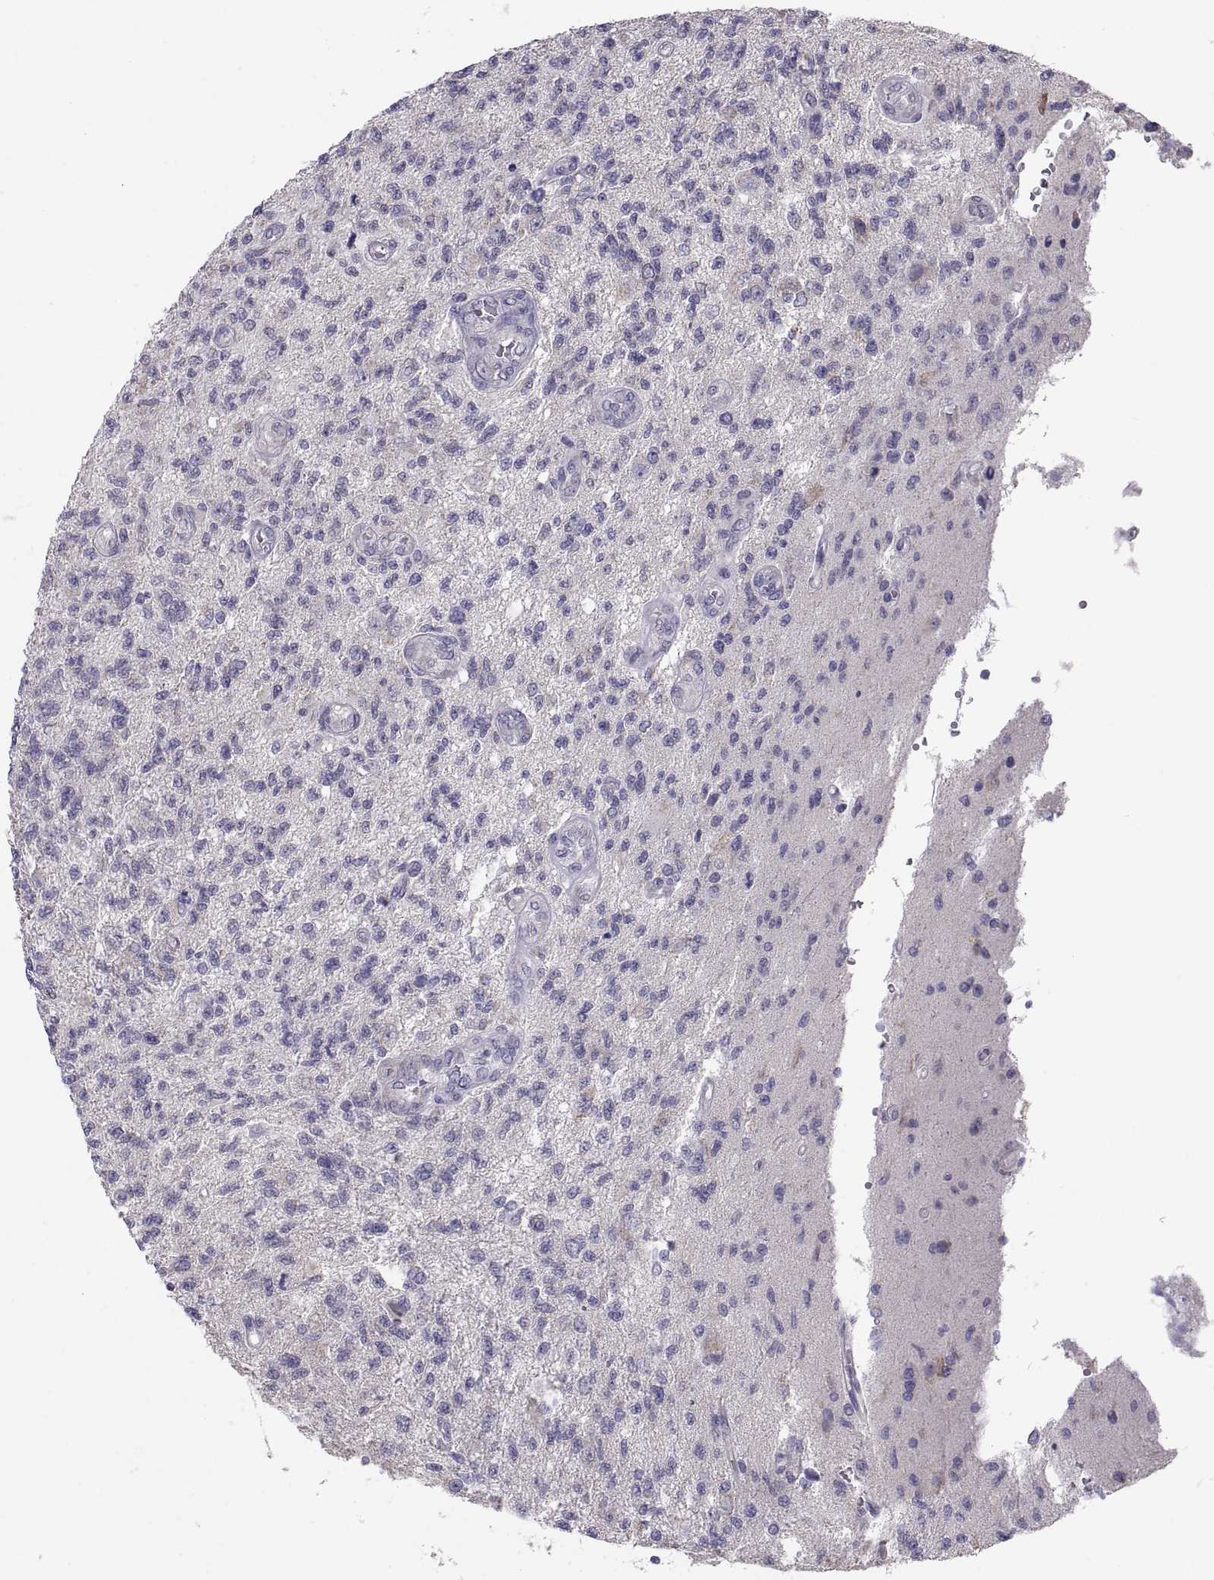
{"staining": {"intensity": "negative", "quantity": "none", "location": "none"}, "tissue": "glioma", "cell_type": "Tumor cells", "image_type": "cancer", "snomed": [{"axis": "morphology", "description": "Glioma, malignant, High grade"}, {"axis": "topography", "description": "Brain"}], "caption": "The image exhibits no staining of tumor cells in glioma.", "gene": "TNNC1", "patient": {"sex": "male", "age": 56}}